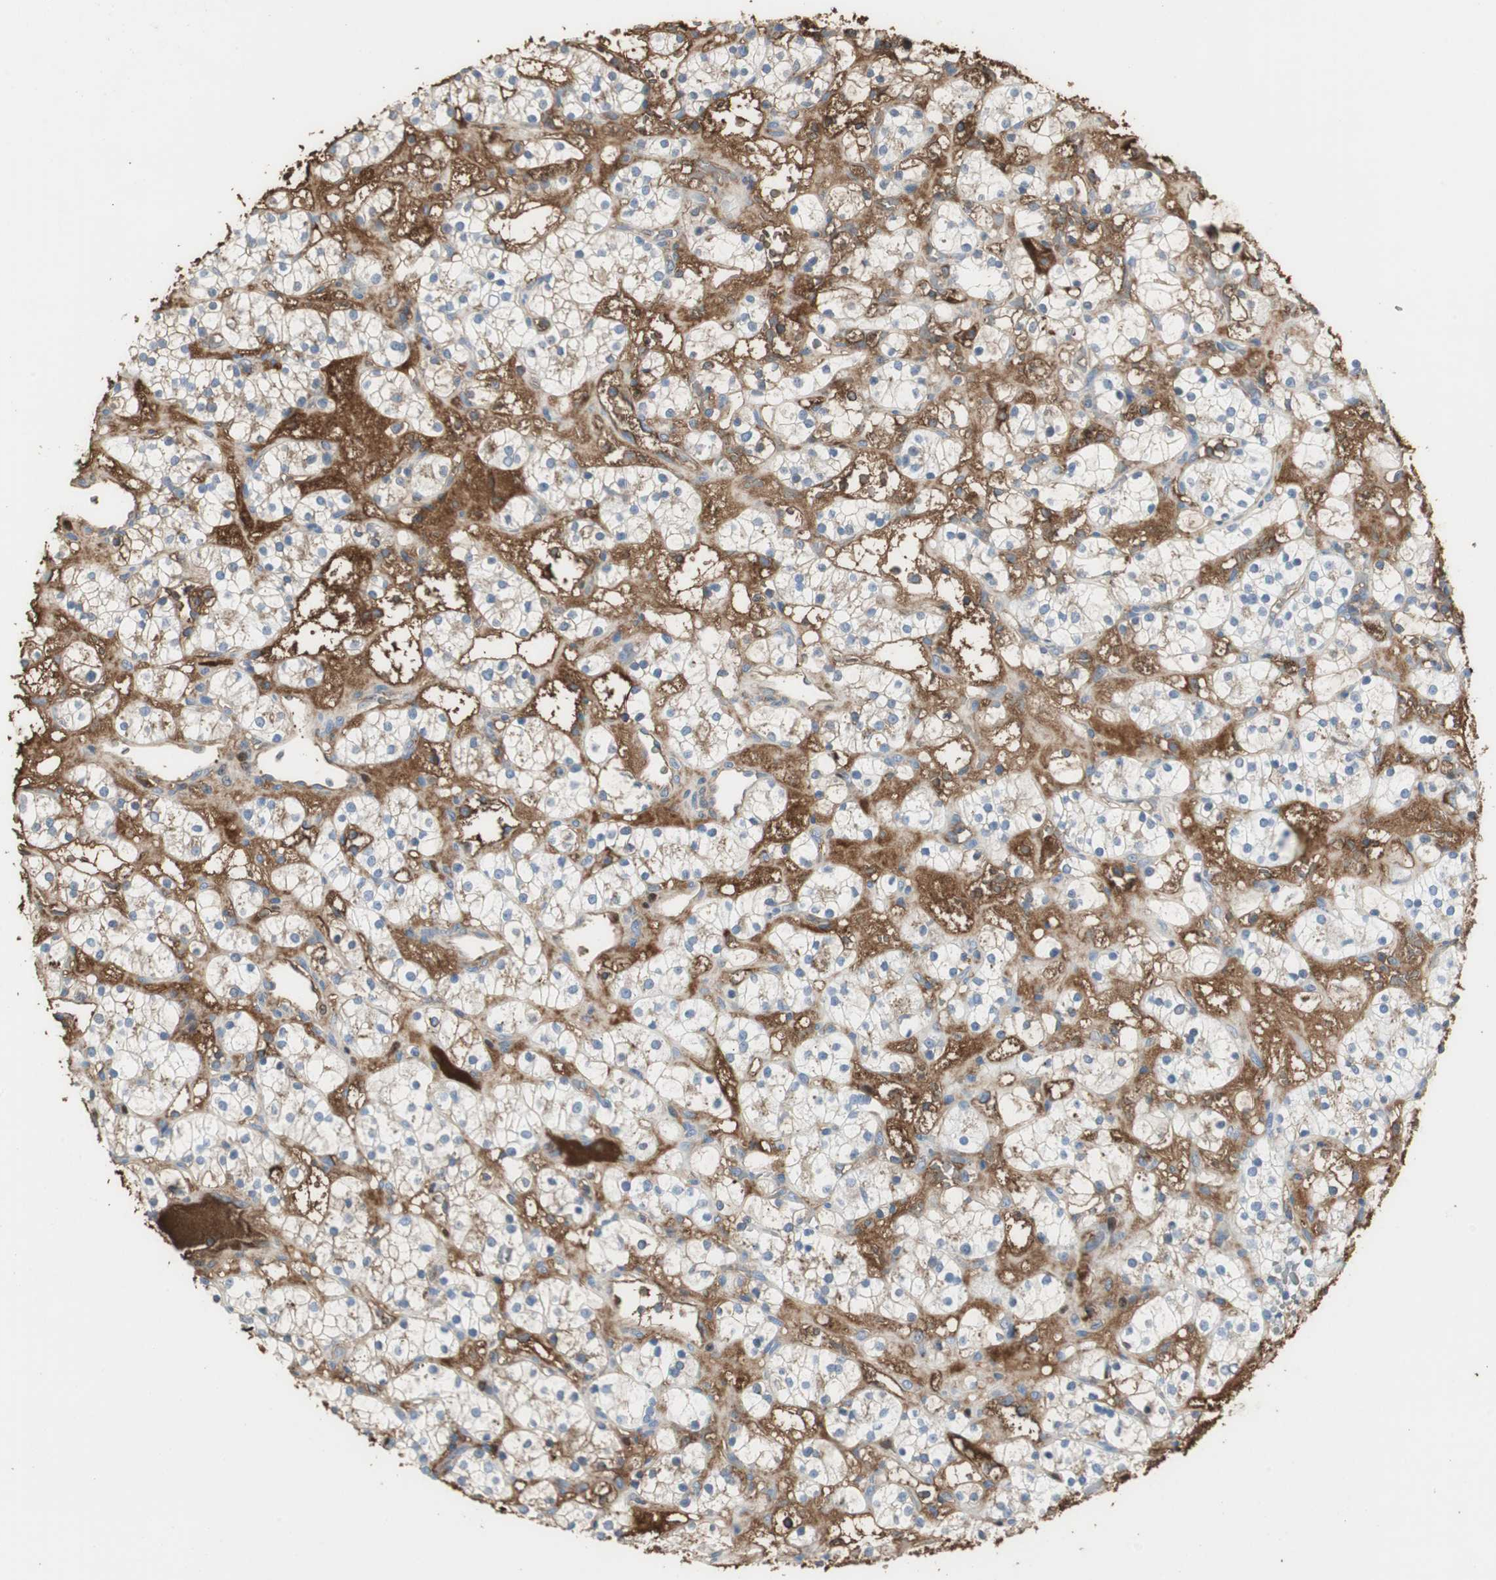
{"staining": {"intensity": "negative", "quantity": "none", "location": "none"}, "tissue": "renal cancer", "cell_type": "Tumor cells", "image_type": "cancer", "snomed": [{"axis": "morphology", "description": "Adenocarcinoma, NOS"}, {"axis": "topography", "description": "Kidney"}], "caption": "High power microscopy micrograph of an immunohistochemistry micrograph of renal adenocarcinoma, revealing no significant expression in tumor cells.", "gene": "IGHA1", "patient": {"sex": "female", "age": 60}}